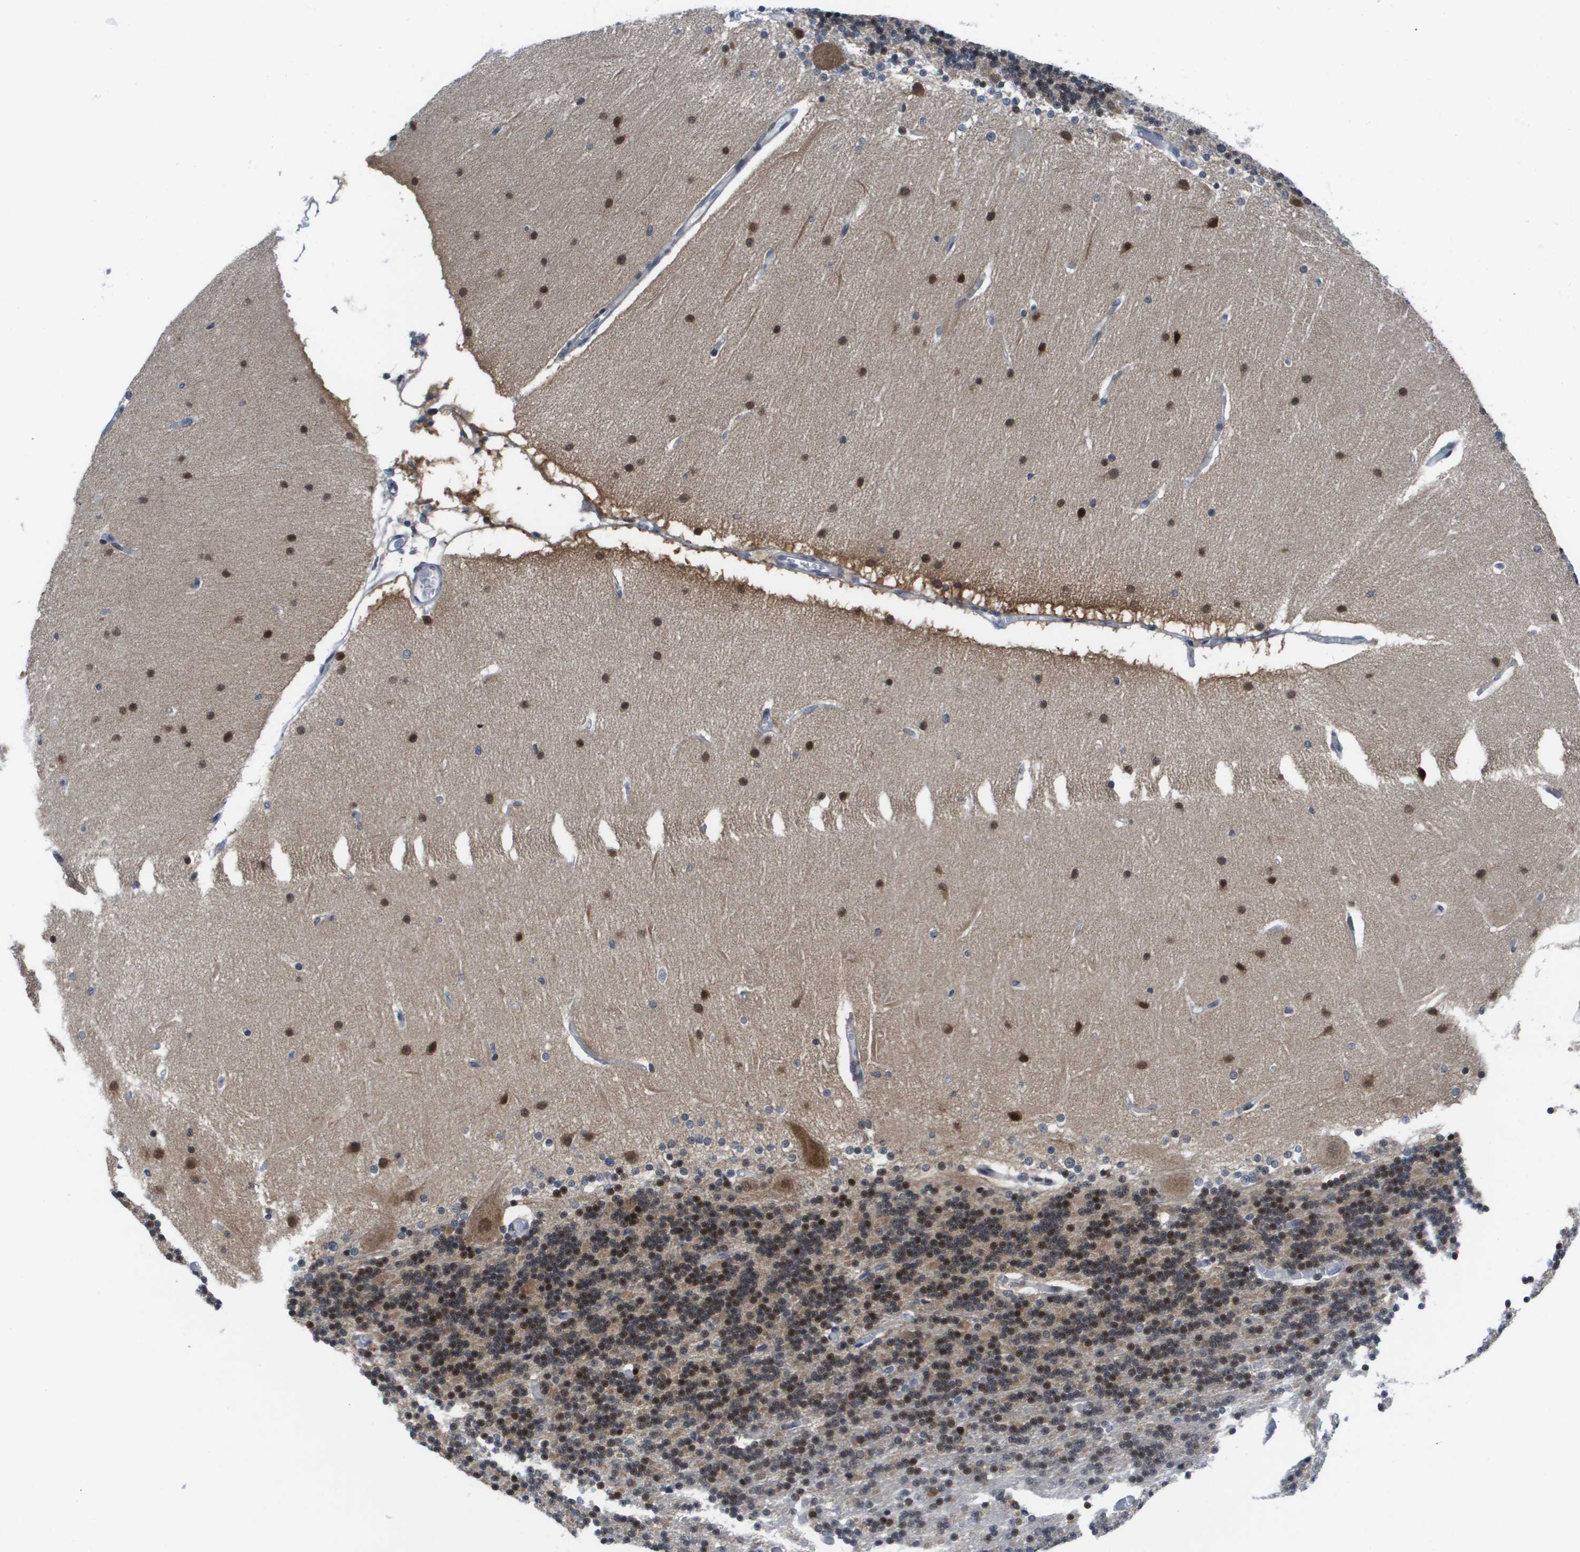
{"staining": {"intensity": "strong", "quantity": "25%-75%", "location": "nuclear"}, "tissue": "cerebellum", "cell_type": "Cells in granular layer", "image_type": "normal", "snomed": [{"axis": "morphology", "description": "Normal tissue, NOS"}, {"axis": "topography", "description": "Cerebellum"}], "caption": "IHC histopathology image of unremarkable cerebellum: cerebellum stained using immunohistochemistry (IHC) shows high levels of strong protein expression localized specifically in the nuclear of cells in granular layer, appearing as a nuclear brown color.", "gene": "FKBP4", "patient": {"sex": "female", "age": 54}}